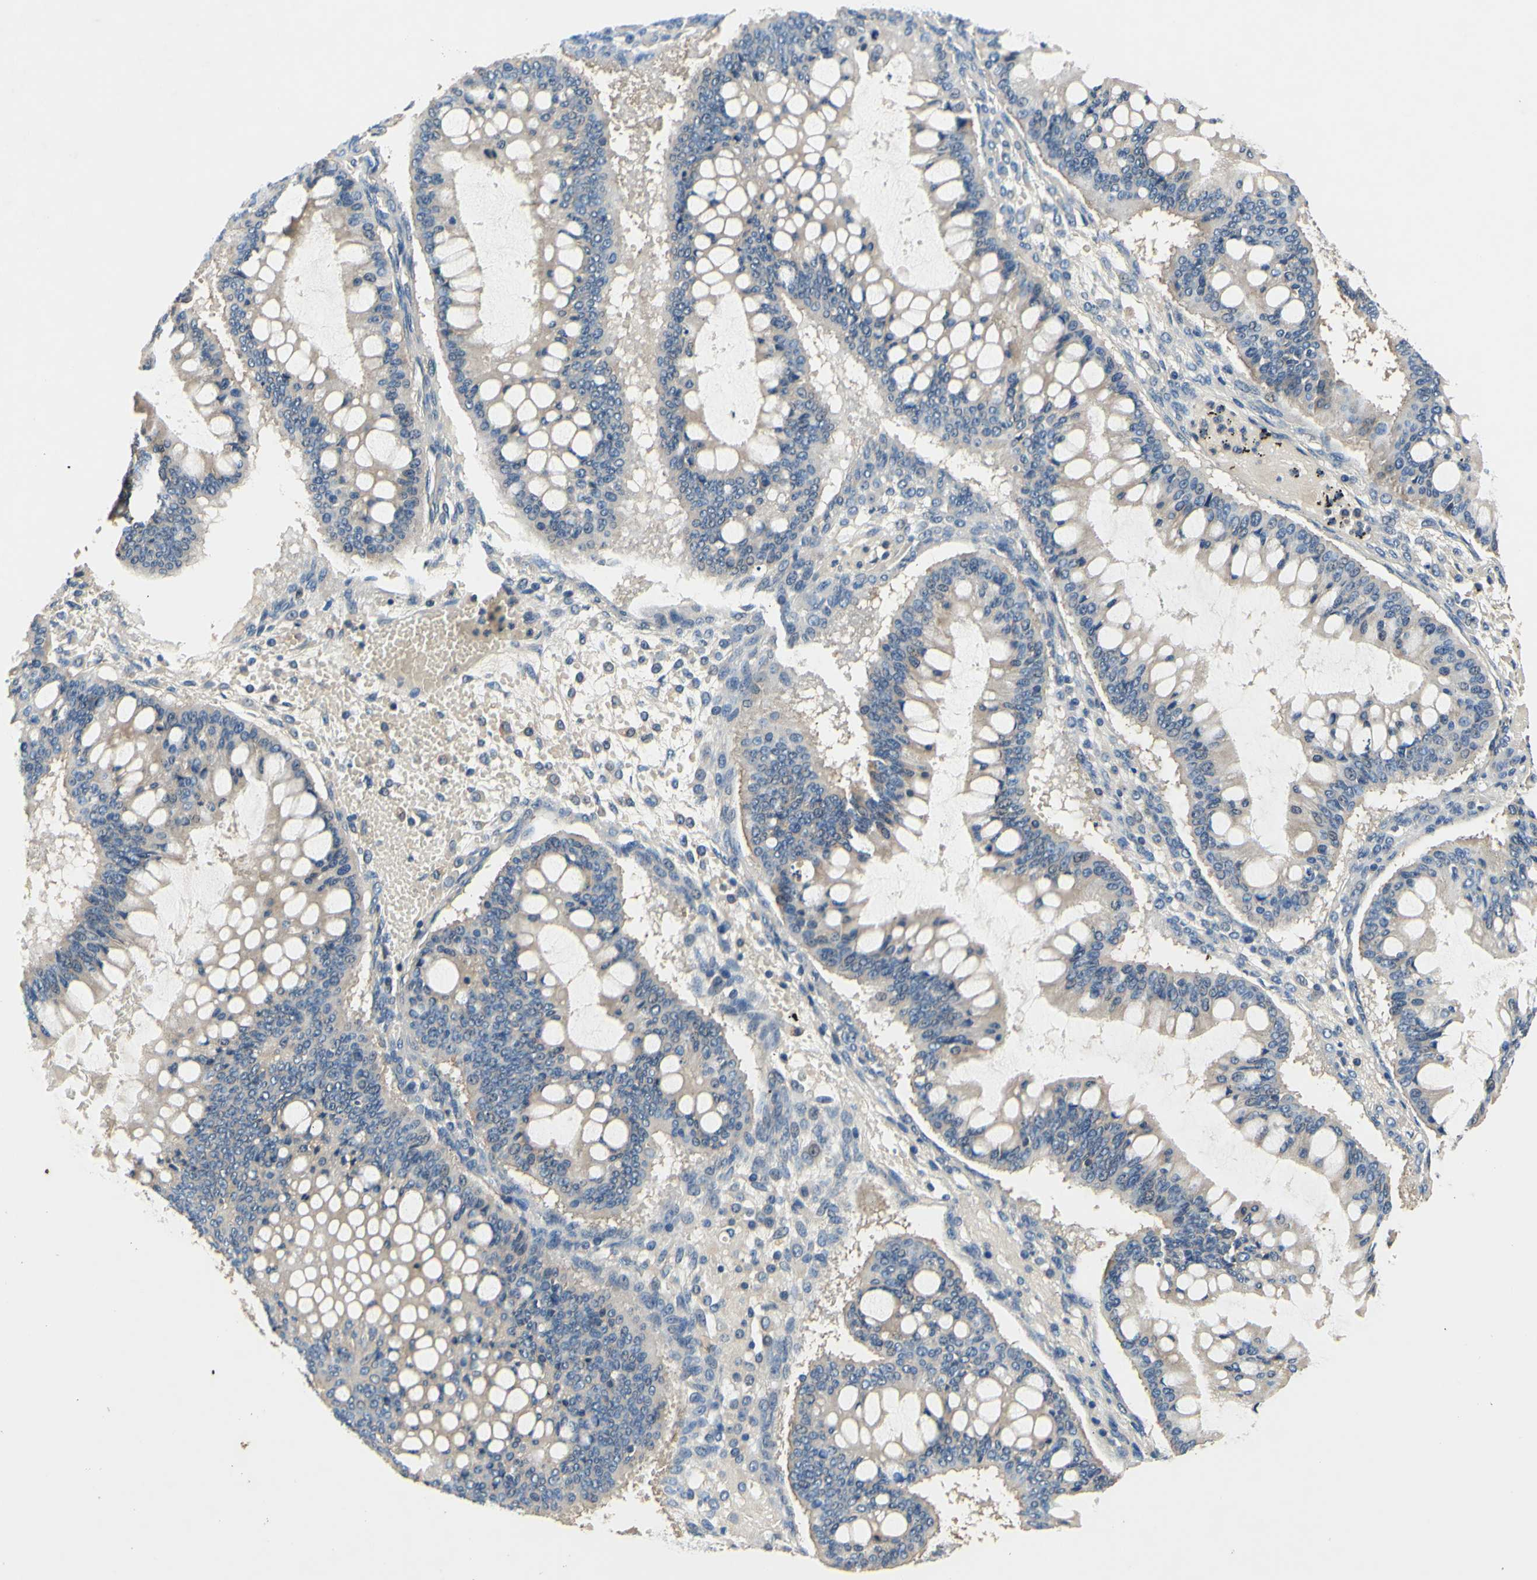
{"staining": {"intensity": "weak", "quantity": "25%-75%", "location": "cytoplasmic/membranous"}, "tissue": "ovarian cancer", "cell_type": "Tumor cells", "image_type": "cancer", "snomed": [{"axis": "morphology", "description": "Cystadenocarcinoma, mucinous, NOS"}, {"axis": "topography", "description": "Ovary"}], "caption": "Immunohistochemical staining of ovarian cancer shows low levels of weak cytoplasmic/membranous protein positivity in about 25%-75% of tumor cells. (DAB (3,3'-diaminobenzidine) IHC with brightfield microscopy, high magnification).", "gene": "PLA2G4A", "patient": {"sex": "female", "age": 73}}